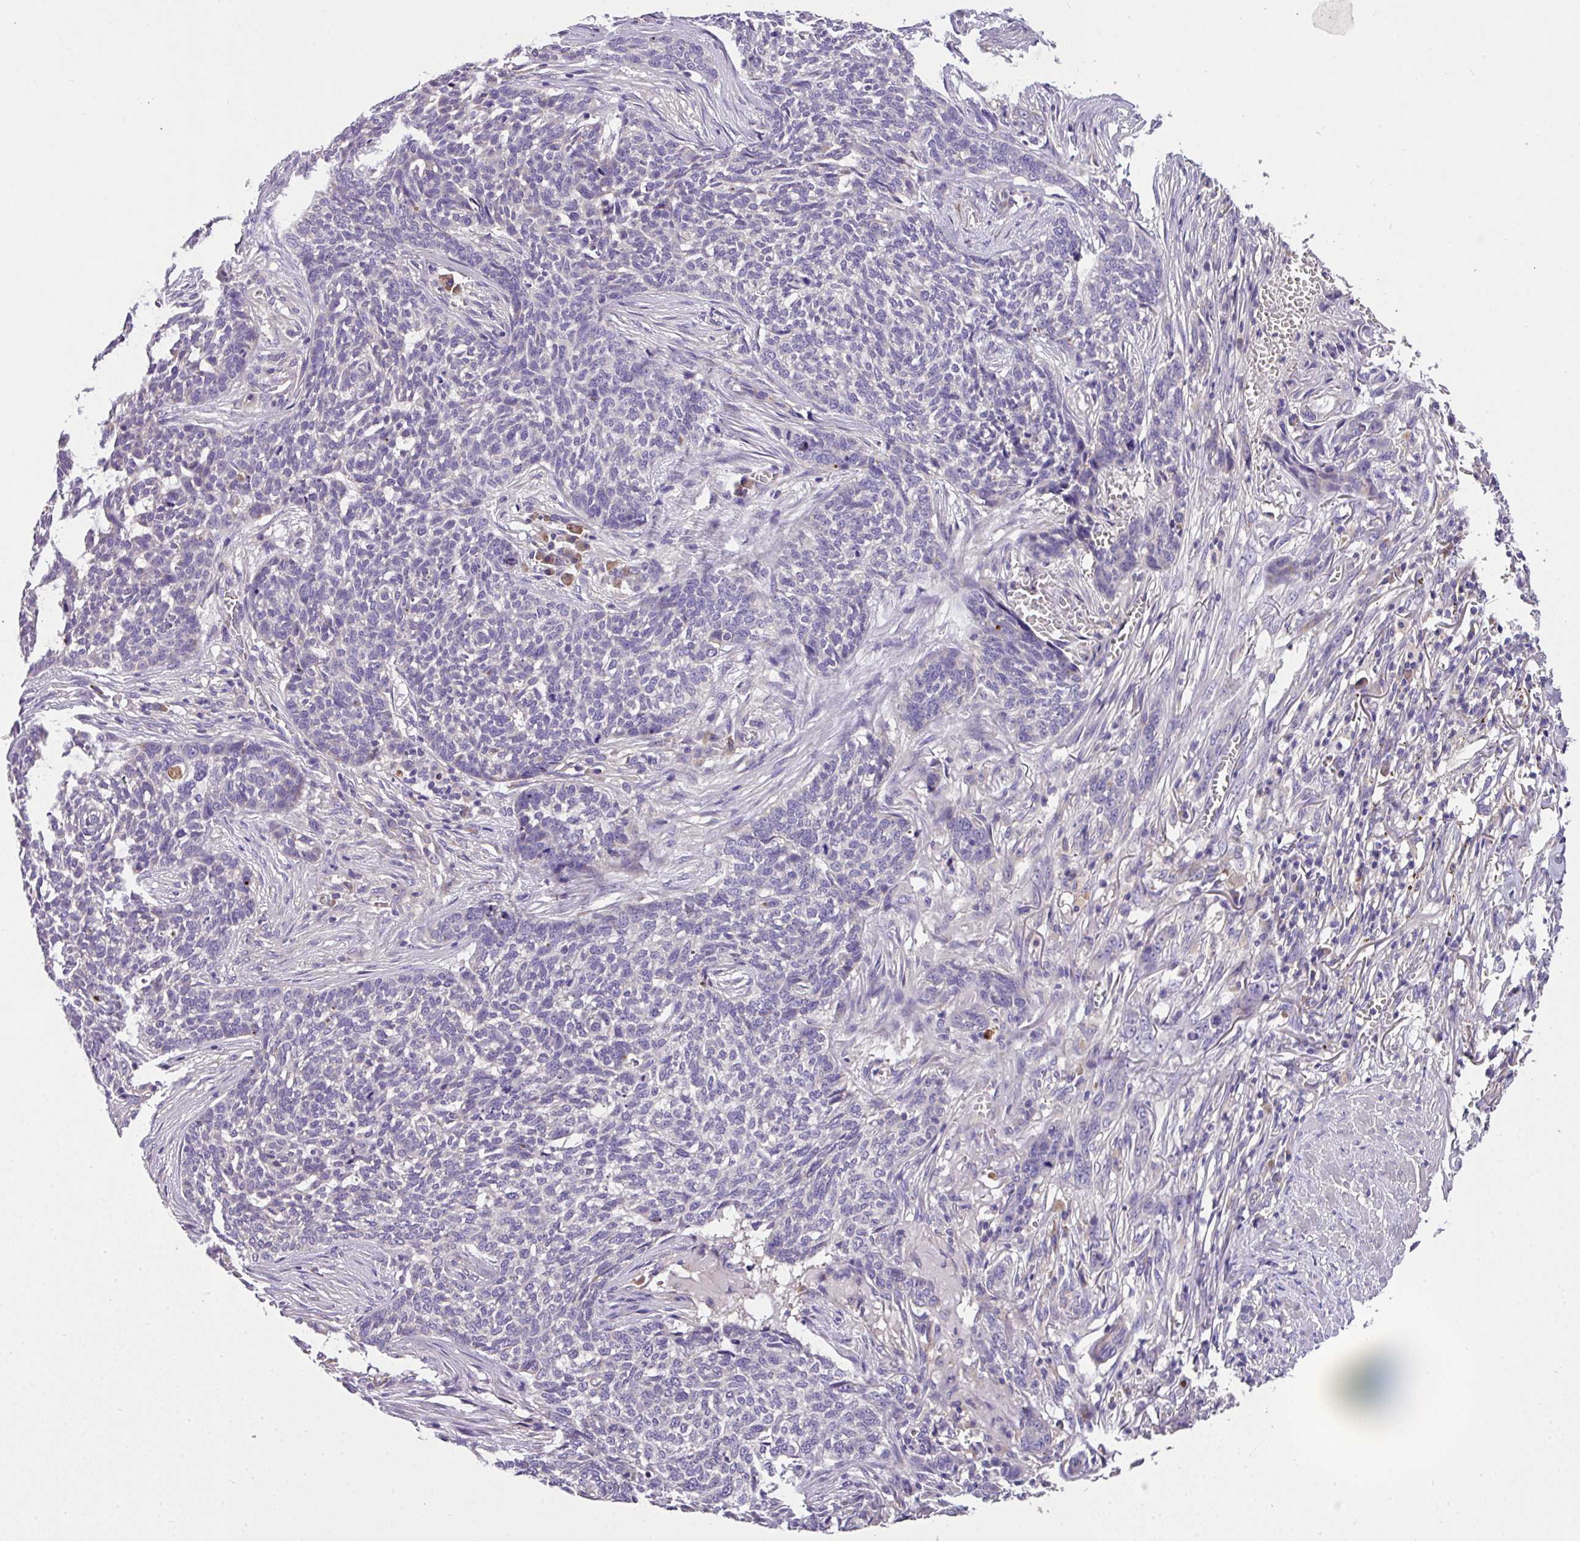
{"staining": {"intensity": "negative", "quantity": "none", "location": "none"}, "tissue": "skin cancer", "cell_type": "Tumor cells", "image_type": "cancer", "snomed": [{"axis": "morphology", "description": "Basal cell carcinoma"}, {"axis": "topography", "description": "Skin"}], "caption": "IHC photomicrograph of human skin cancer (basal cell carcinoma) stained for a protein (brown), which reveals no staining in tumor cells. Brightfield microscopy of immunohistochemistry stained with DAB (3,3'-diaminobenzidine) (brown) and hematoxylin (blue), captured at high magnification.", "gene": "ANXA2R", "patient": {"sex": "male", "age": 85}}